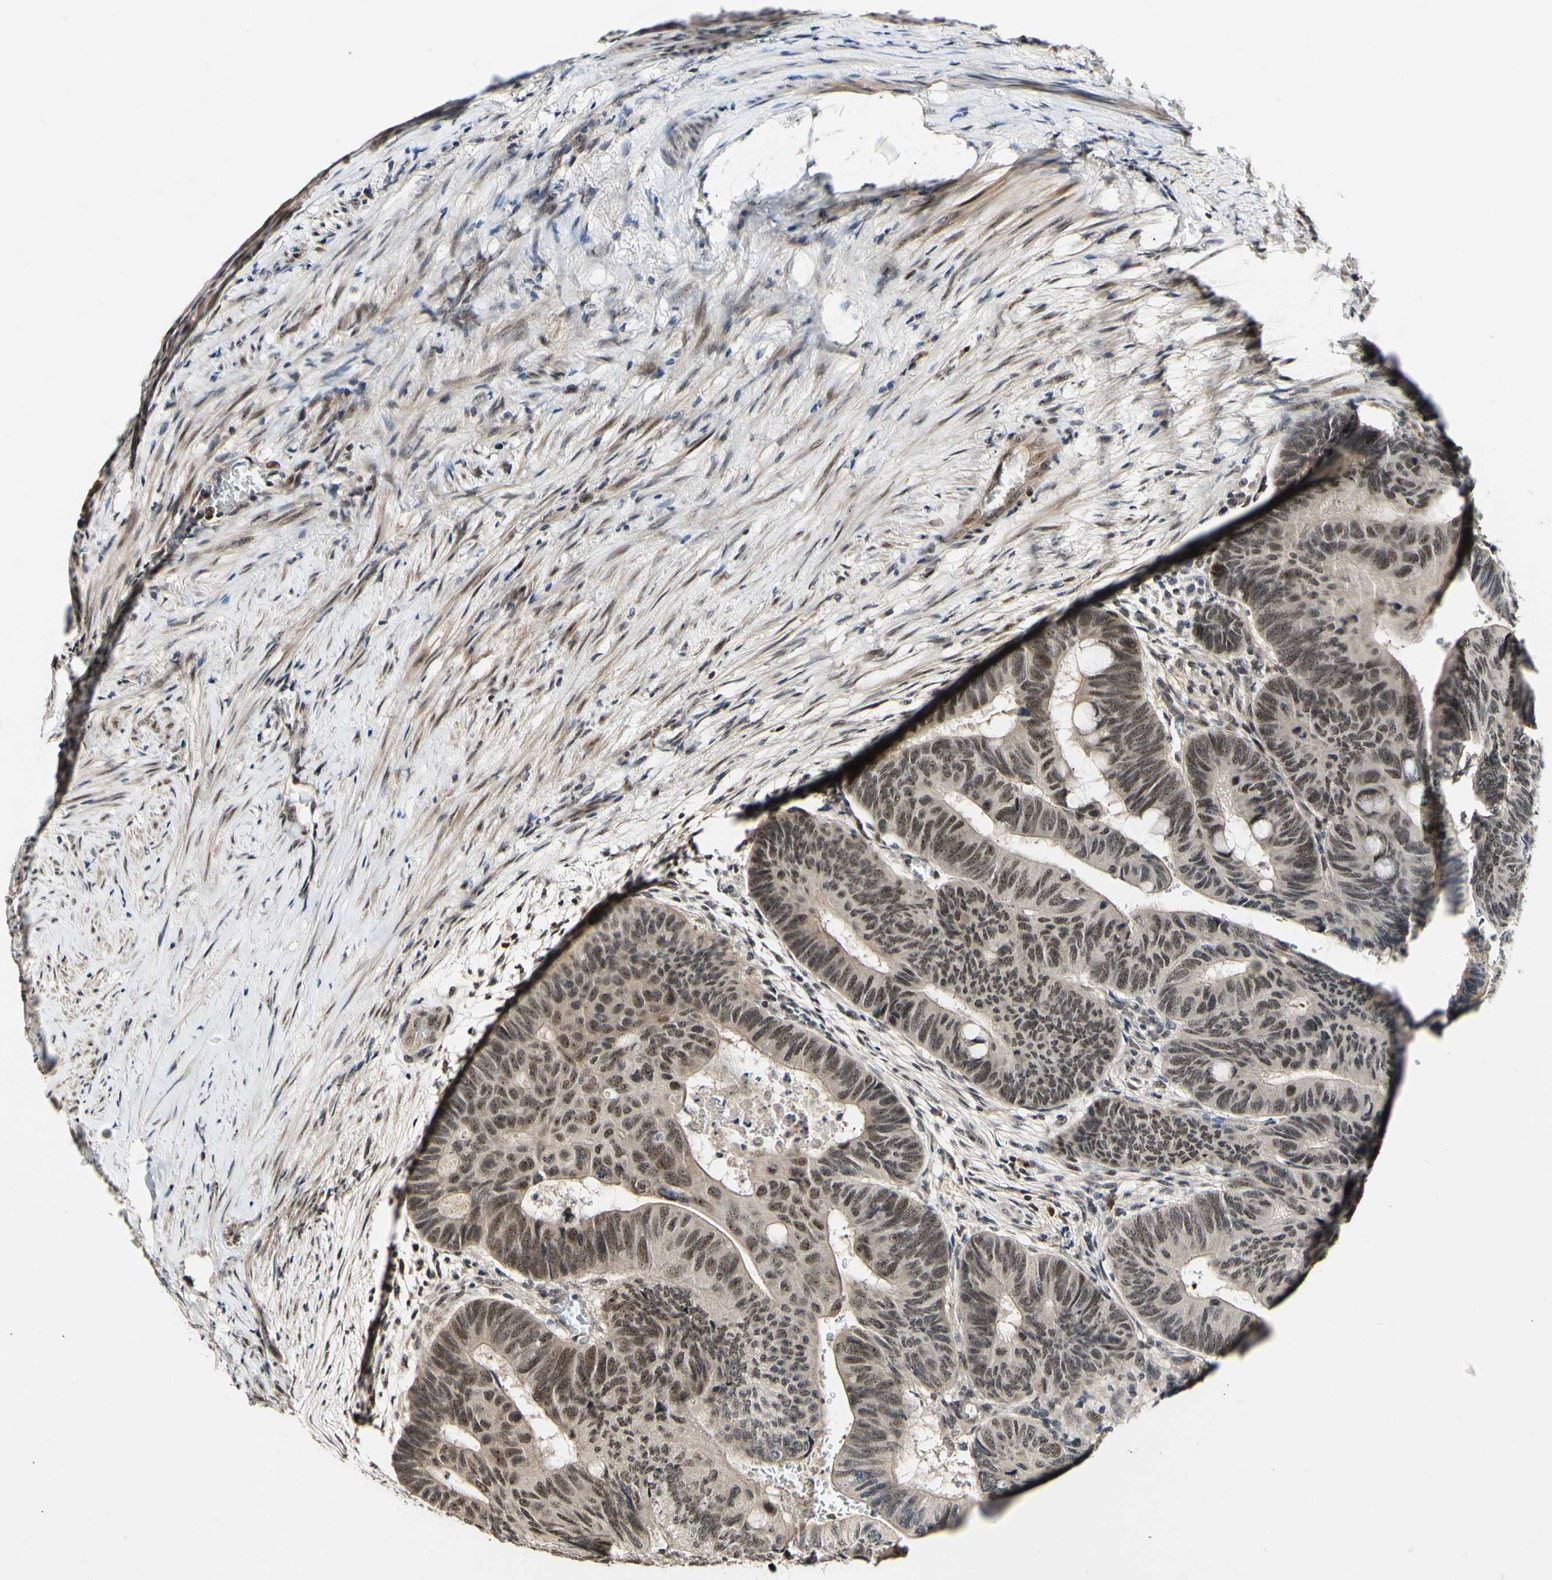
{"staining": {"intensity": "moderate", "quantity": "25%-75%", "location": "nuclear"}, "tissue": "colorectal cancer", "cell_type": "Tumor cells", "image_type": "cancer", "snomed": [{"axis": "morphology", "description": "Normal tissue, NOS"}, {"axis": "morphology", "description": "Adenocarcinoma, NOS"}, {"axis": "topography", "description": "Rectum"}, {"axis": "topography", "description": "Peripheral nerve tissue"}], "caption": "The photomicrograph displays immunohistochemical staining of colorectal cancer. There is moderate nuclear positivity is identified in about 25%-75% of tumor cells. (Brightfield microscopy of DAB IHC at high magnification).", "gene": "POLR2F", "patient": {"sex": "male", "age": 92}}